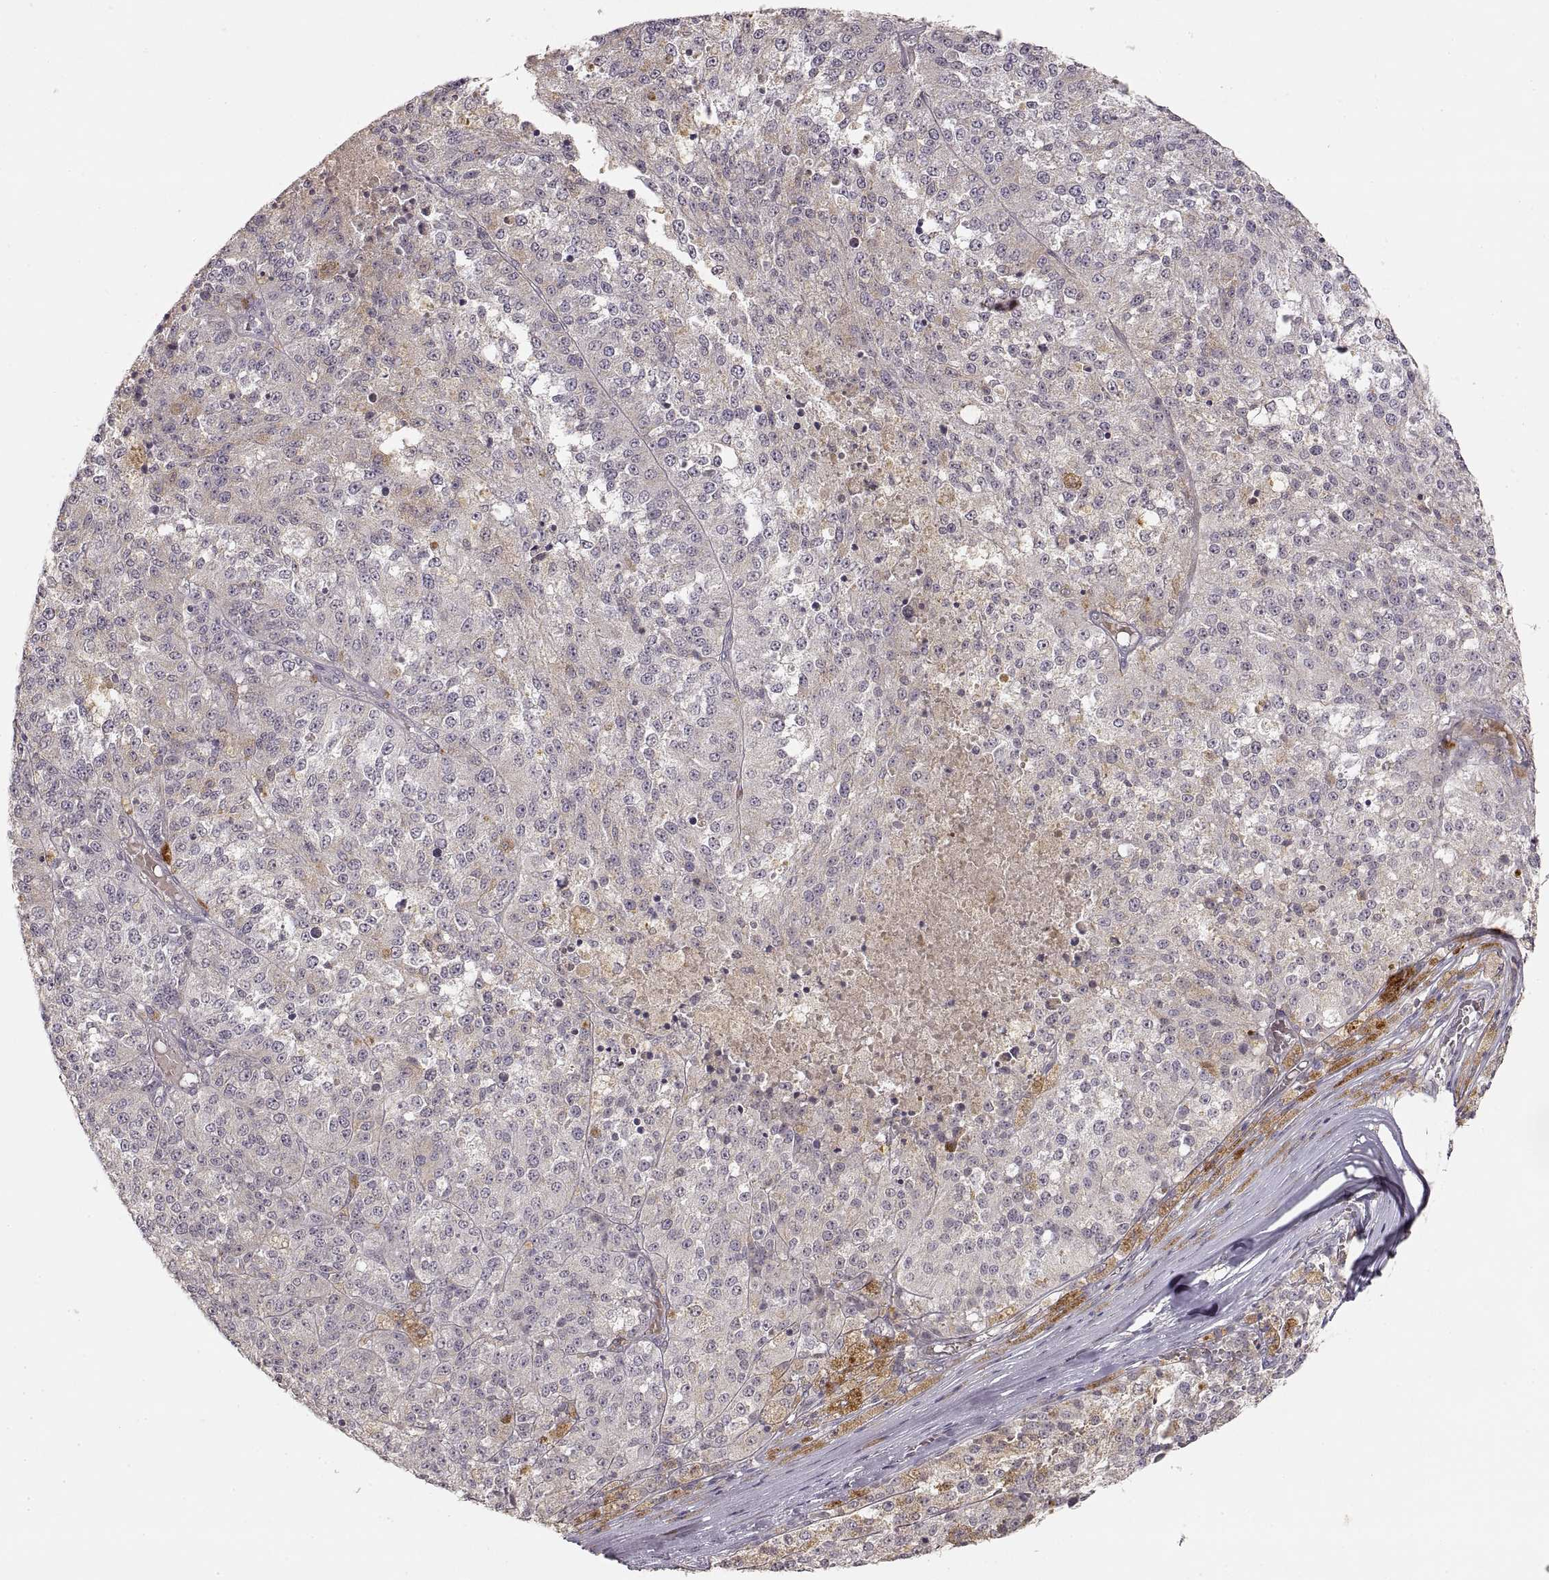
{"staining": {"intensity": "weak", "quantity": "25%-75%", "location": "cytoplasmic/membranous"}, "tissue": "melanoma", "cell_type": "Tumor cells", "image_type": "cancer", "snomed": [{"axis": "morphology", "description": "Malignant melanoma, Metastatic site"}, {"axis": "topography", "description": "Lymph node"}], "caption": "IHC (DAB (3,3'-diaminobenzidine)) staining of human malignant melanoma (metastatic site) shows weak cytoplasmic/membranous protein positivity in about 25%-75% of tumor cells. The staining was performed using DAB, with brown indicating positive protein expression. Nuclei are stained blue with hematoxylin.", "gene": "LAMC2", "patient": {"sex": "female", "age": 64}}